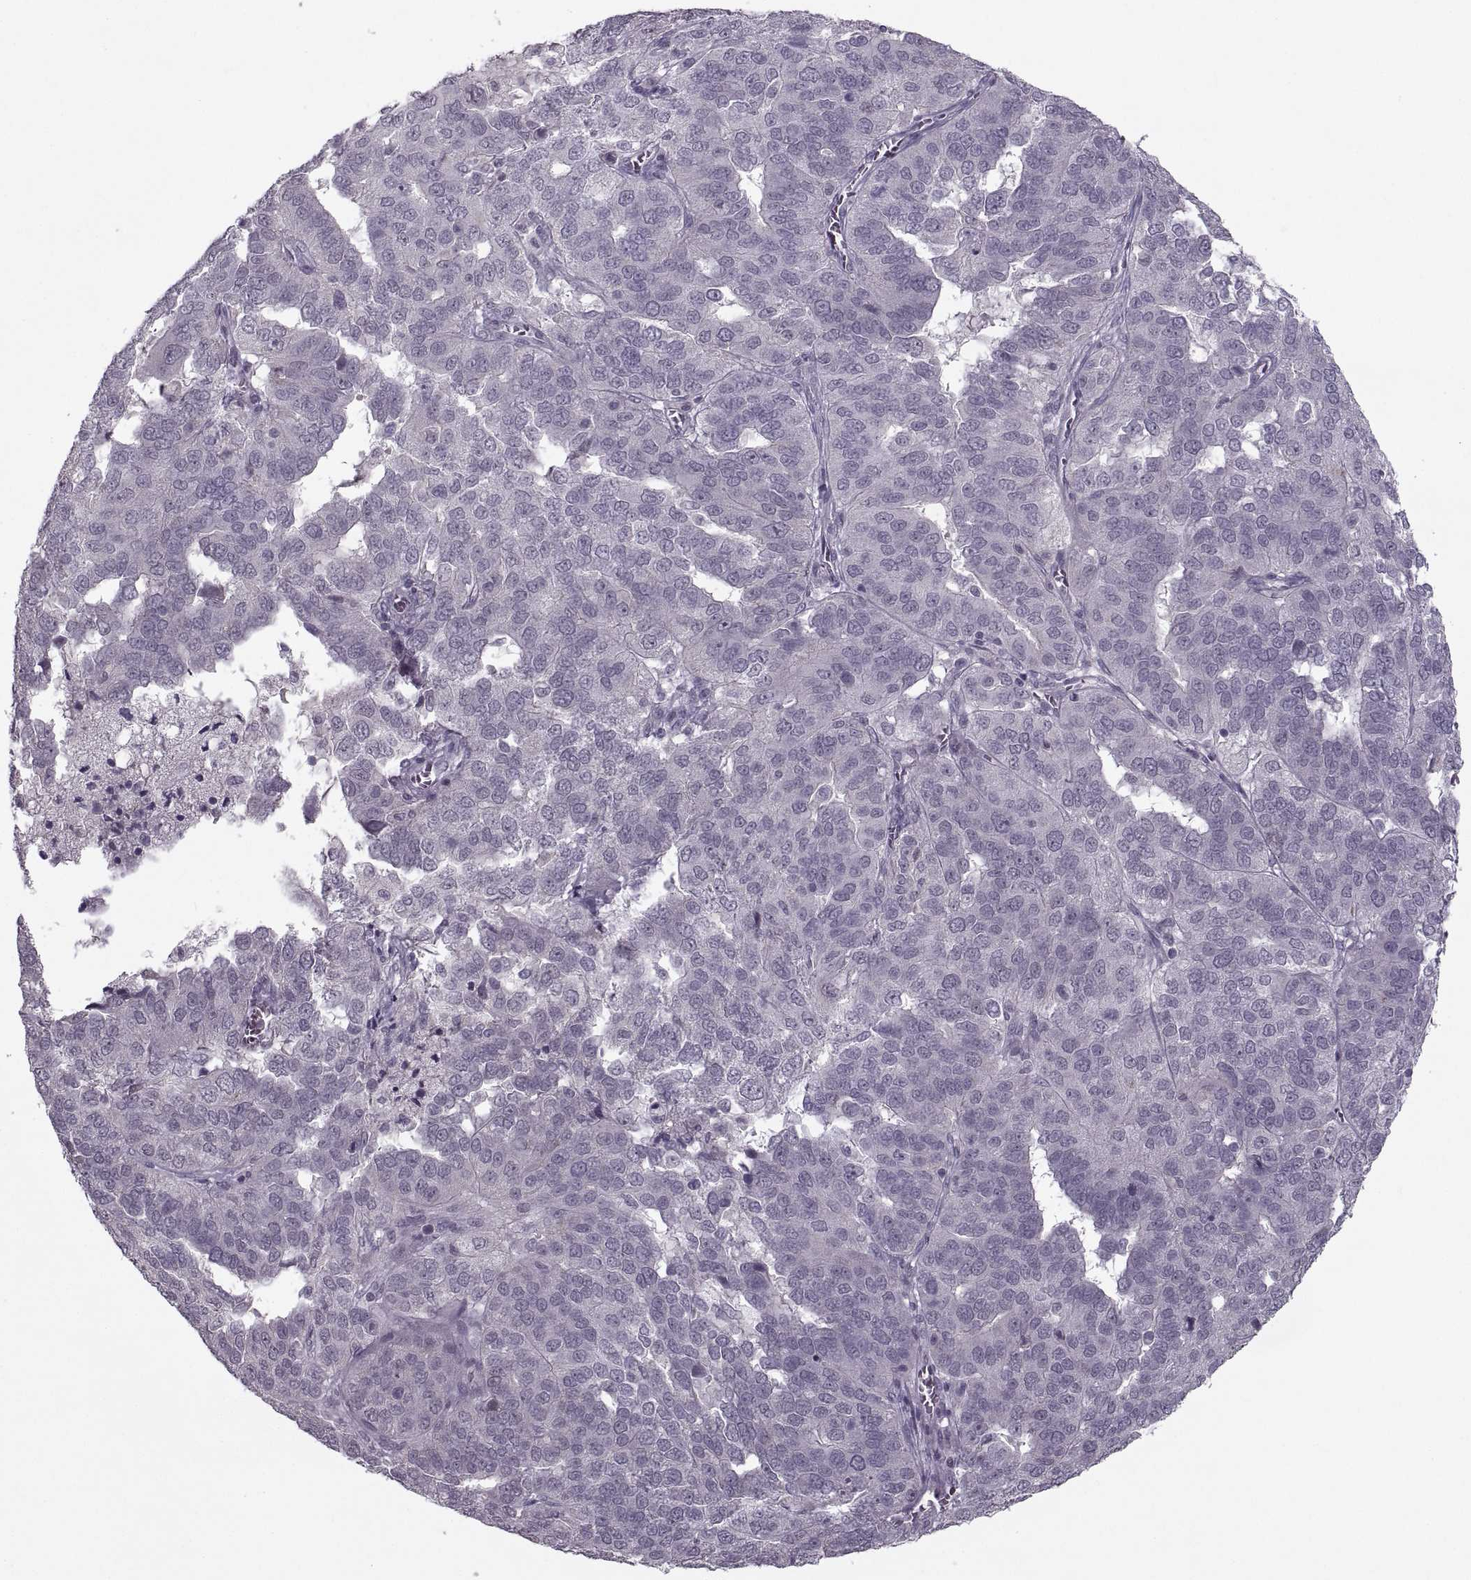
{"staining": {"intensity": "weak", "quantity": "<25%", "location": "cytoplasmic/membranous"}, "tissue": "ovarian cancer", "cell_type": "Tumor cells", "image_type": "cancer", "snomed": [{"axis": "morphology", "description": "Carcinoma, endometroid"}, {"axis": "topography", "description": "Soft tissue"}, {"axis": "topography", "description": "Ovary"}], "caption": "Endometroid carcinoma (ovarian) was stained to show a protein in brown. There is no significant staining in tumor cells. Nuclei are stained in blue.", "gene": "MGAT4D", "patient": {"sex": "female", "age": 52}}